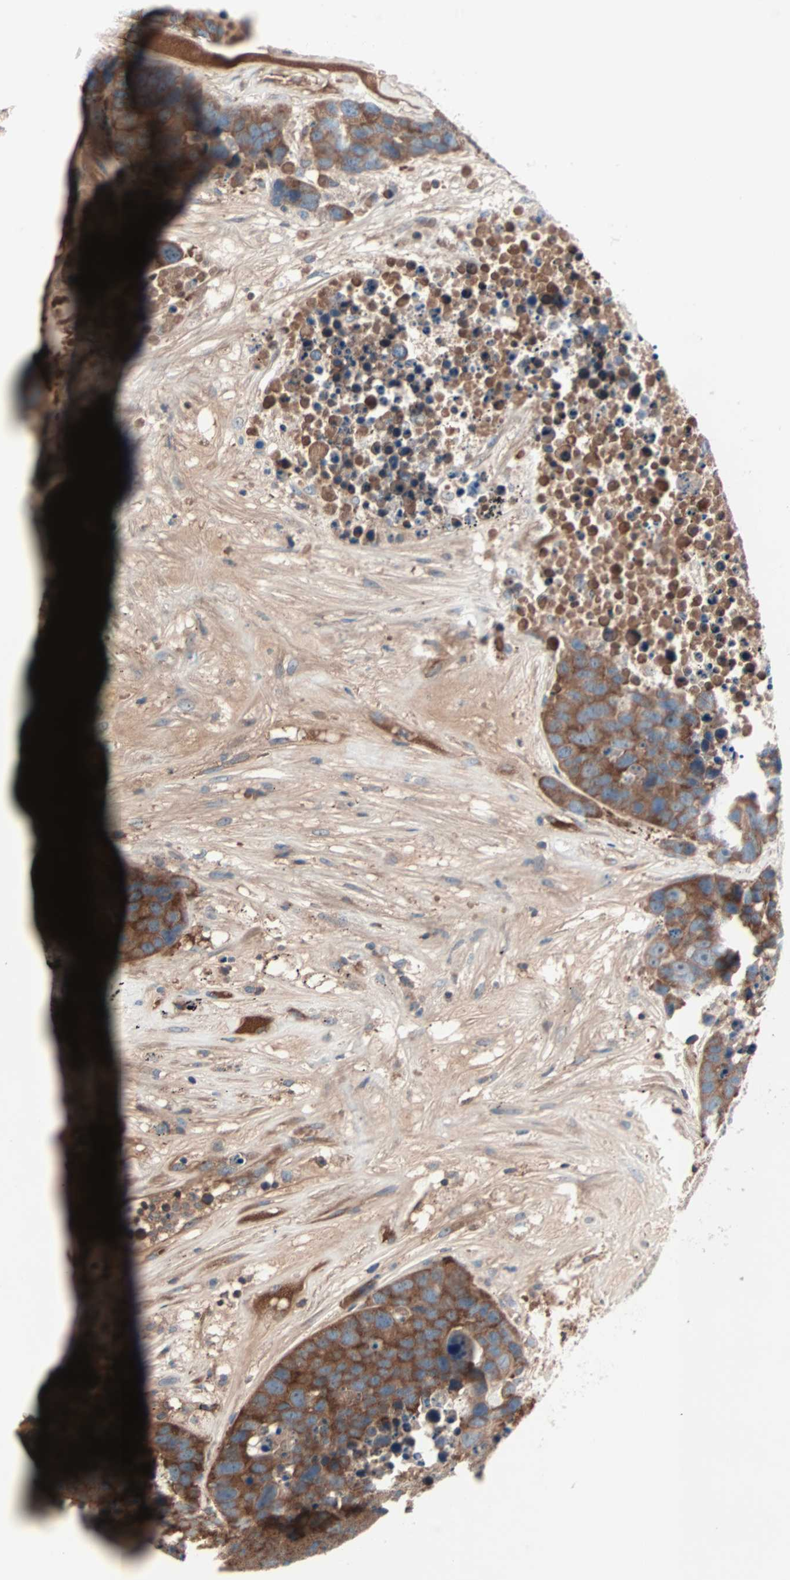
{"staining": {"intensity": "strong", "quantity": ">75%", "location": "cytoplasmic/membranous"}, "tissue": "carcinoid", "cell_type": "Tumor cells", "image_type": "cancer", "snomed": [{"axis": "morphology", "description": "Carcinoid, malignant, NOS"}, {"axis": "topography", "description": "Lung"}], "caption": "The image displays immunohistochemical staining of carcinoid. There is strong cytoplasmic/membranous positivity is seen in approximately >75% of tumor cells.", "gene": "CAD", "patient": {"sex": "male", "age": 60}}